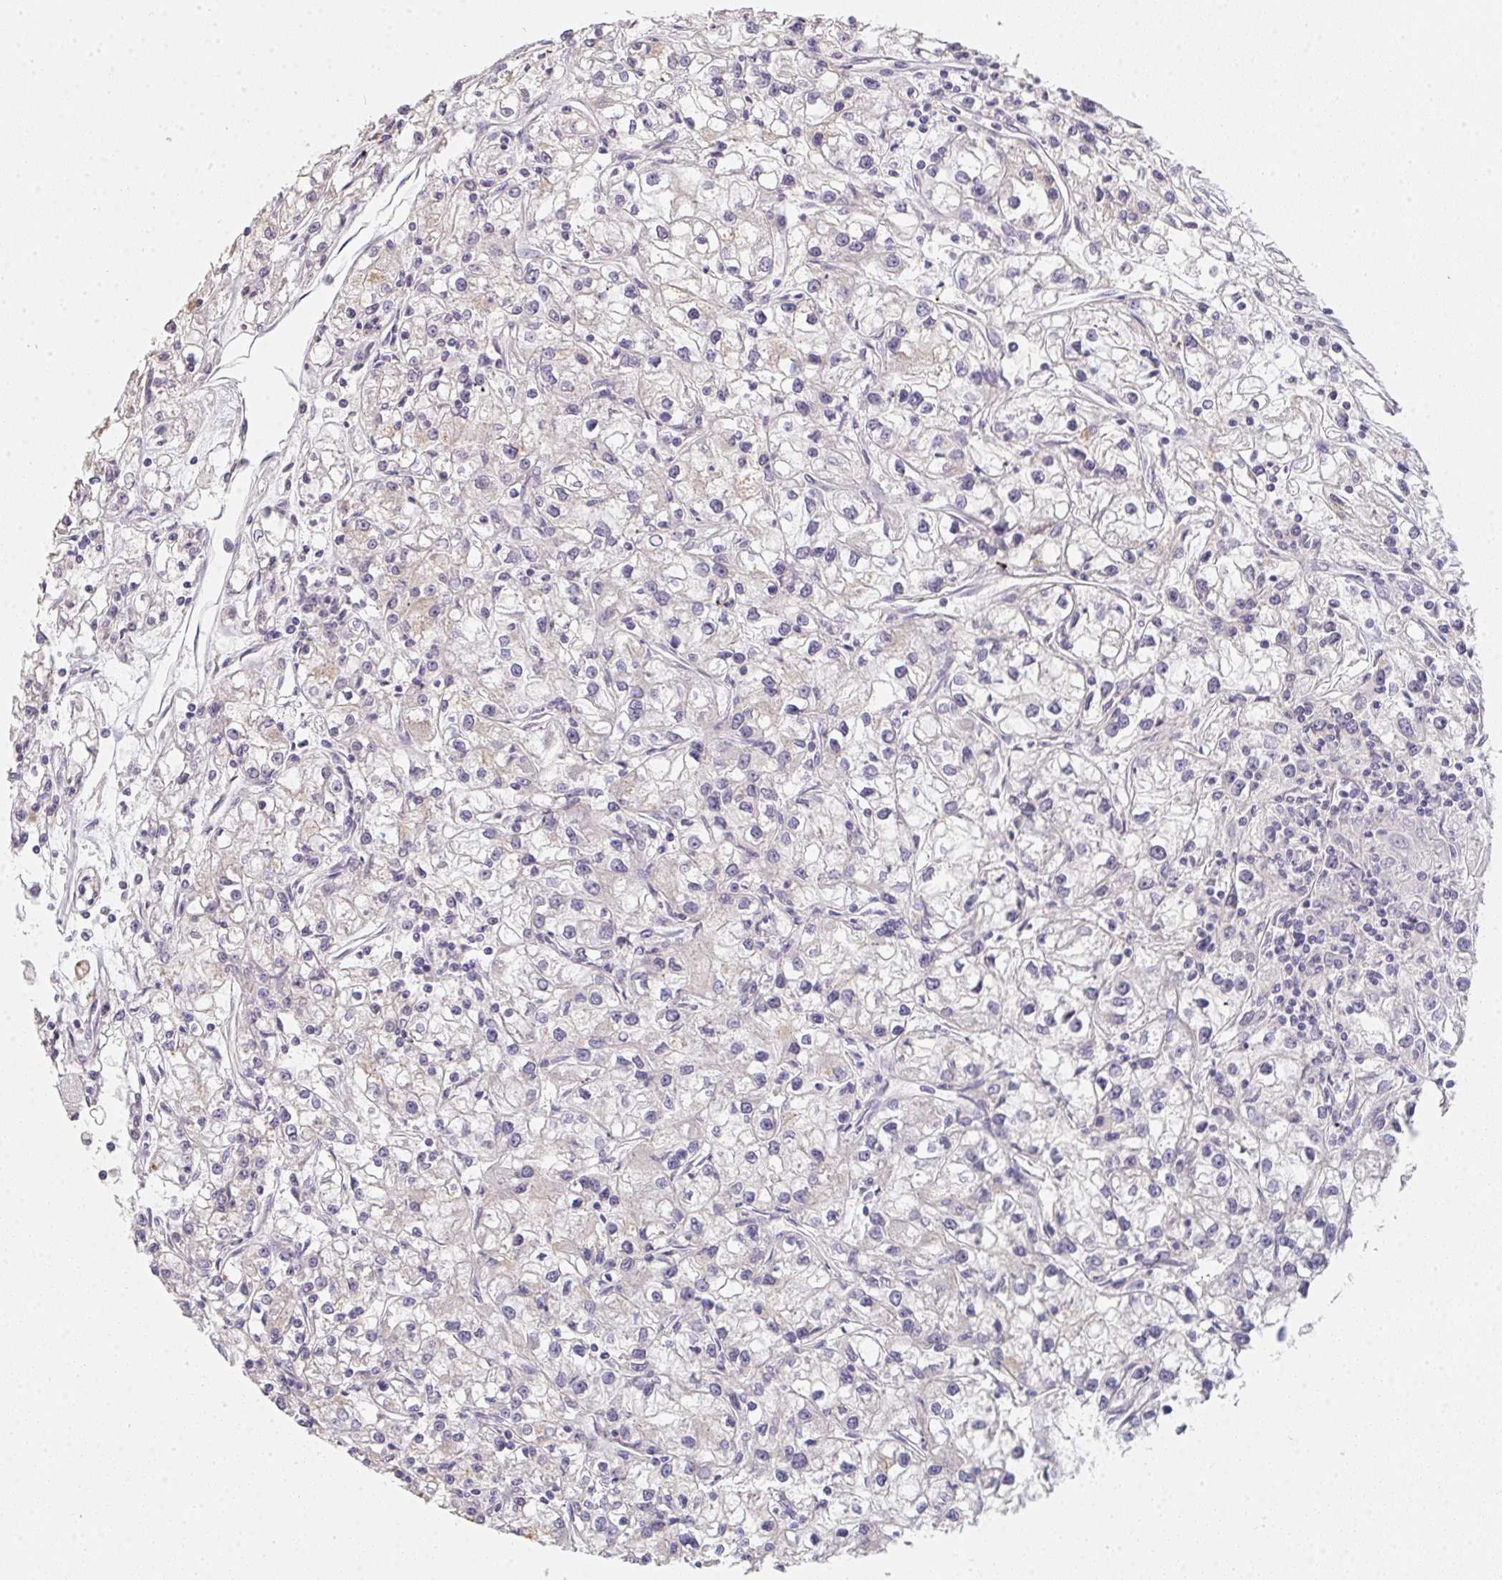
{"staining": {"intensity": "negative", "quantity": "none", "location": "none"}, "tissue": "renal cancer", "cell_type": "Tumor cells", "image_type": "cancer", "snomed": [{"axis": "morphology", "description": "Adenocarcinoma, NOS"}, {"axis": "topography", "description": "Kidney"}], "caption": "Immunohistochemical staining of renal adenocarcinoma demonstrates no significant positivity in tumor cells. (DAB (3,3'-diaminobenzidine) immunohistochemistry (IHC), high magnification).", "gene": "TMEM219", "patient": {"sex": "female", "age": 59}}